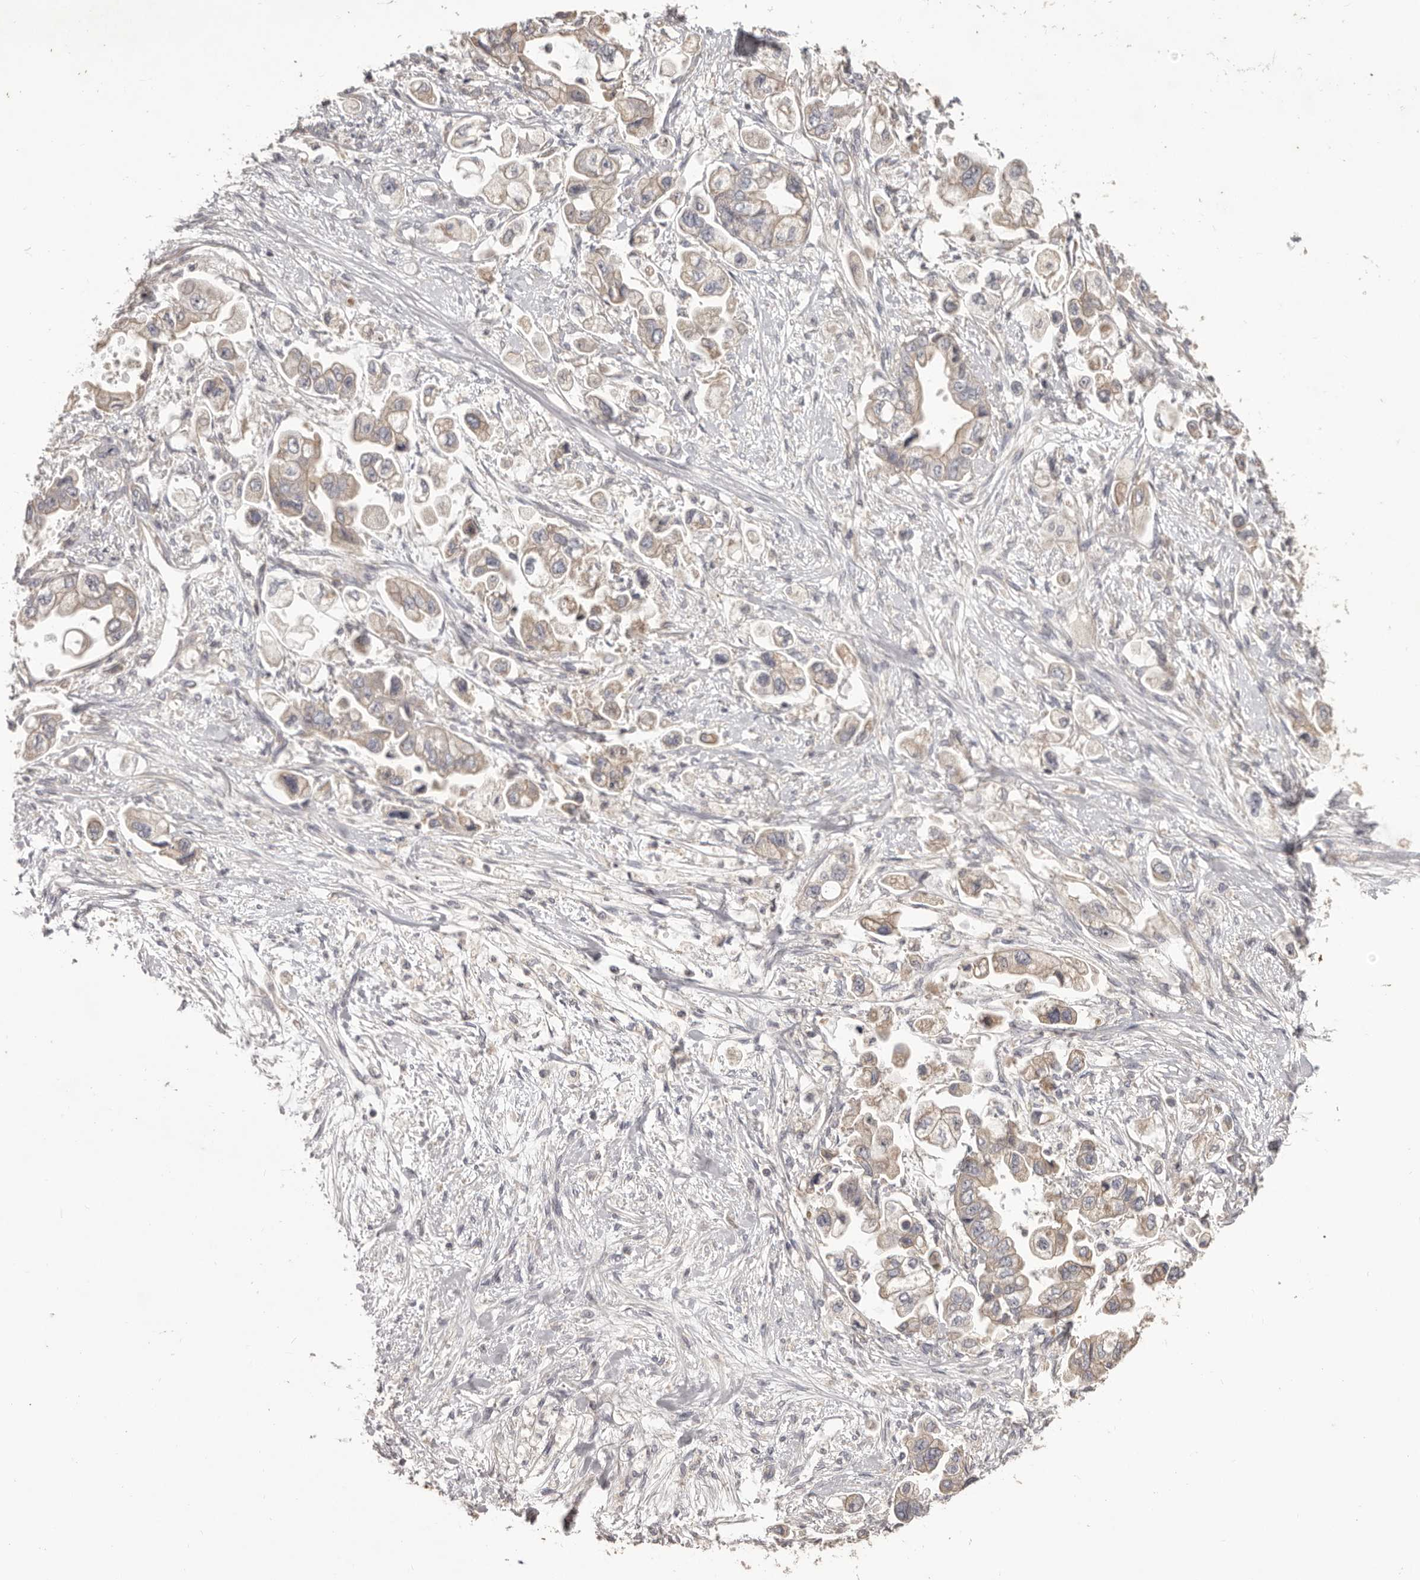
{"staining": {"intensity": "weak", "quantity": ">75%", "location": "cytoplasmic/membranous"}, "tissue": "stomach cancer", "cell_type": "Tumor cells", "image_type": "cancer", "snomed": [{"axis": "morphology", "description": "Adenocarcinoma, NOS"}, {"axis": "topography", "description": "Stomach"}], "caption": "The photomicrograph displays a brown stain indicating the presence of a protein in the cytoplasmic/membranous of tumor cells in stomach cancer. The protein of interest is stained brown, and the nuclei are stained in blue (DAB IHC with brightfield microscopy, high magnification).", "gene": "HRH1", "patient": {"sex": "male", "age": 62}}